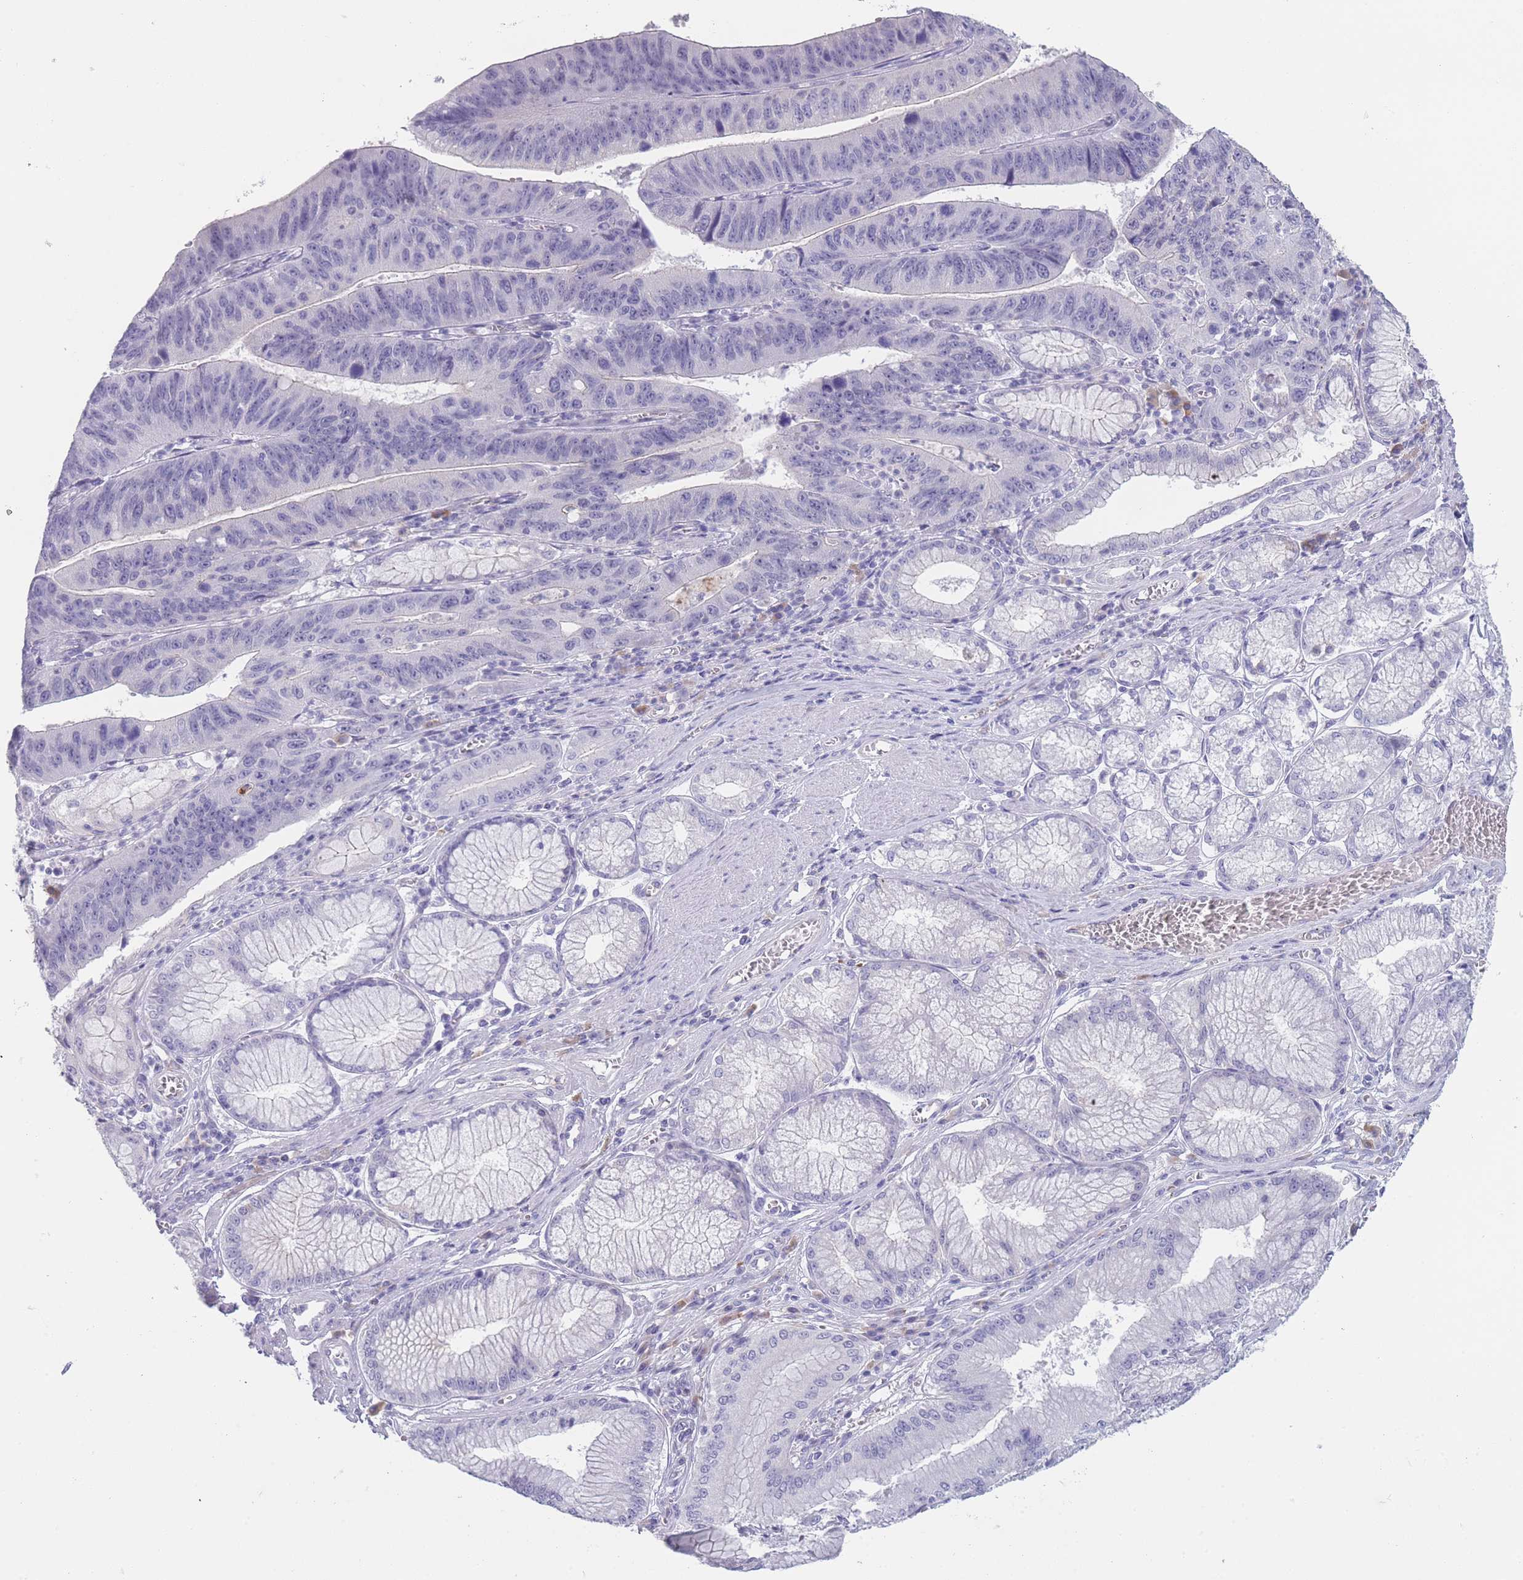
{"staining": {"intensity": "negative", "quantity": "none", "location": "none"}, "tissue": "stomach cancer", "cell_type": "Tumor cells", "image_type": "cancer", "snomed": [{"axis": "morphology", "description": "Adenocarcinoma, NOS"}, {"axis": "topography", "description": "Stomach"}], "caption": "This is an IHC micrograph of stomach cancer. There is no positivity in tumor cells.", "gene": "DCANP1", "patient": {"sex": "male", "age": 59}}